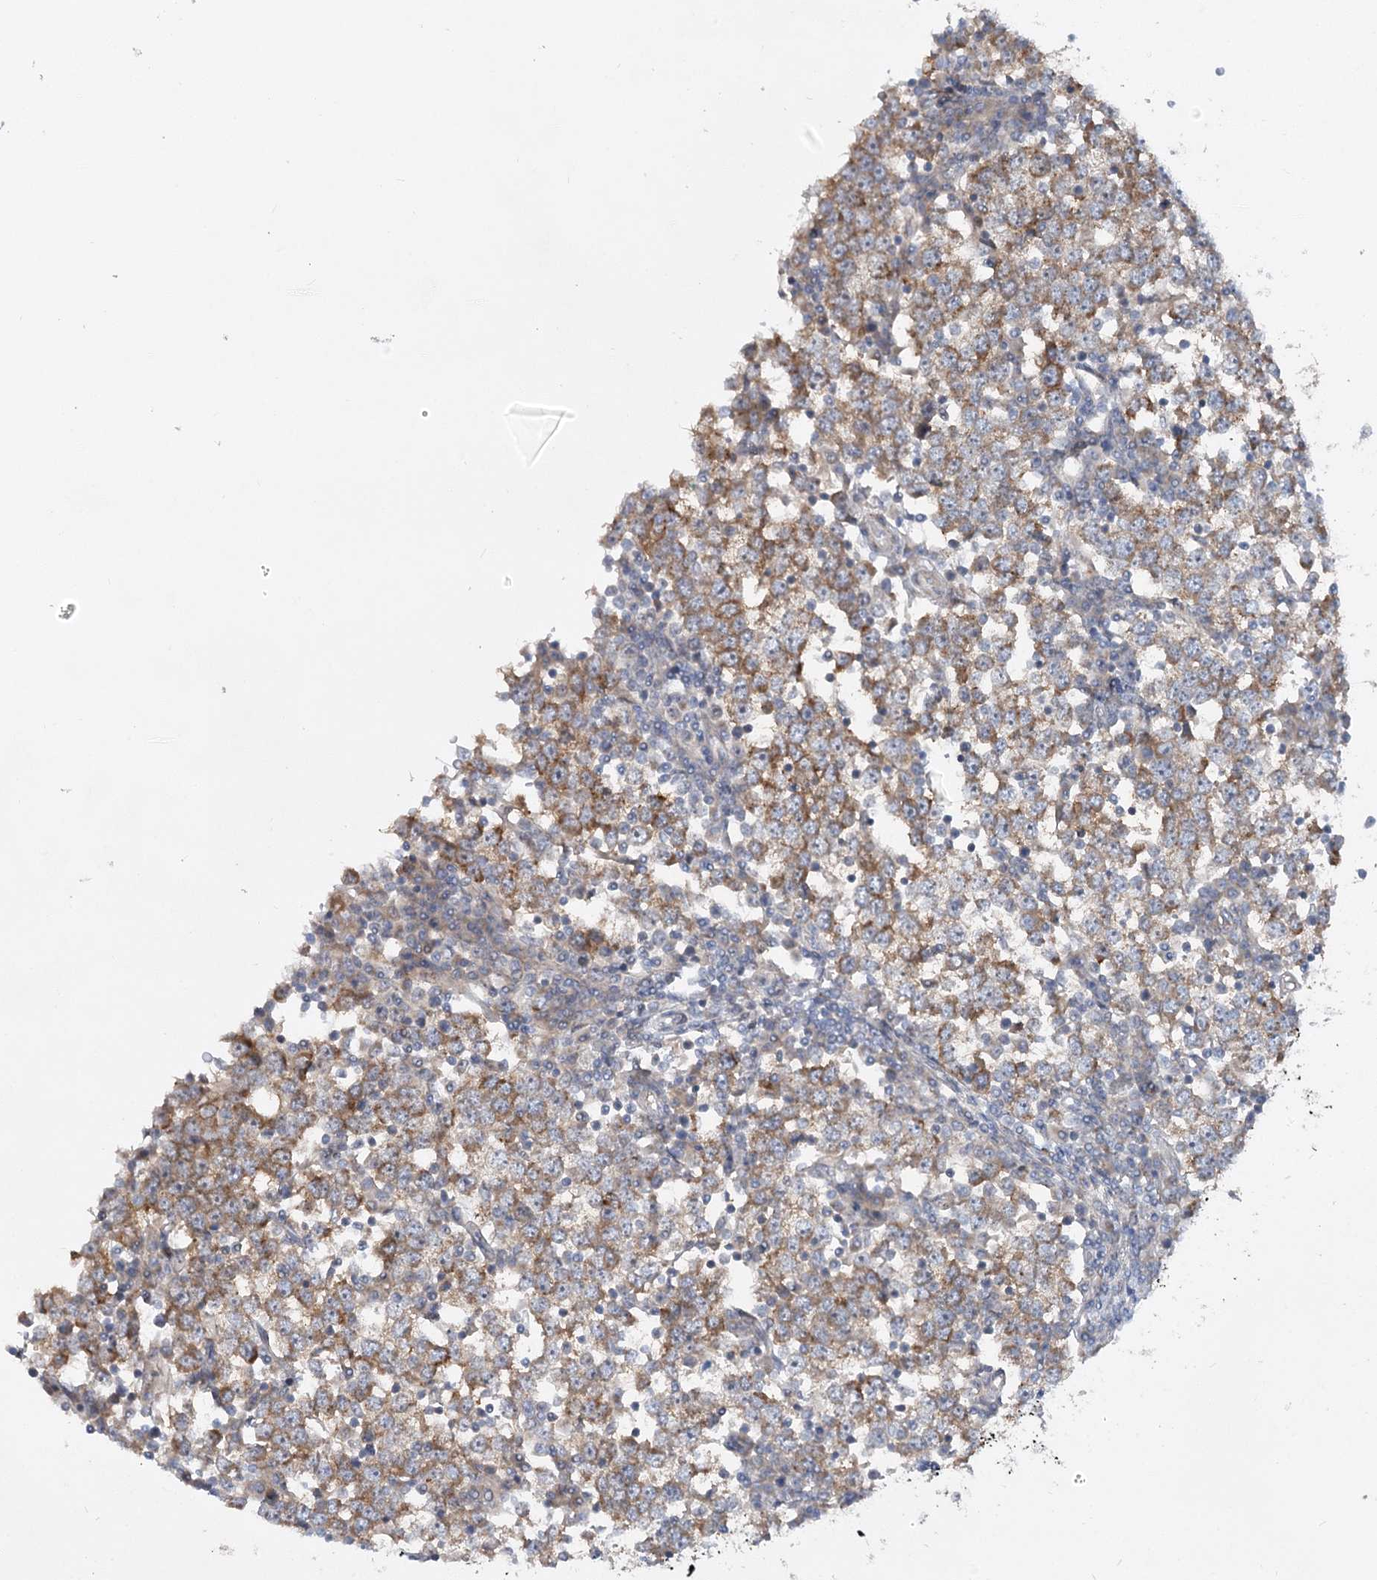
{"staining": {"intensity": "moderate", "quantity": ">75%", "location": "cytoplasmic/membranous"}, "tissue": "testis cancer", "cell_type": "Tumor cells", "image_type": "cancer", "snomed": [{"axis": "morphology", "description": "Seminoma, NOS"}, {"axis": "topography", "description": "Testis"}], "caption": "The micrograph reveals staining of testis cancer, revealing moderate cytoplasmic/membranous protein expression (brown color) within tumor cells.", "gene": "FGF19", "patient": {"sex": "male", "age": 65}}